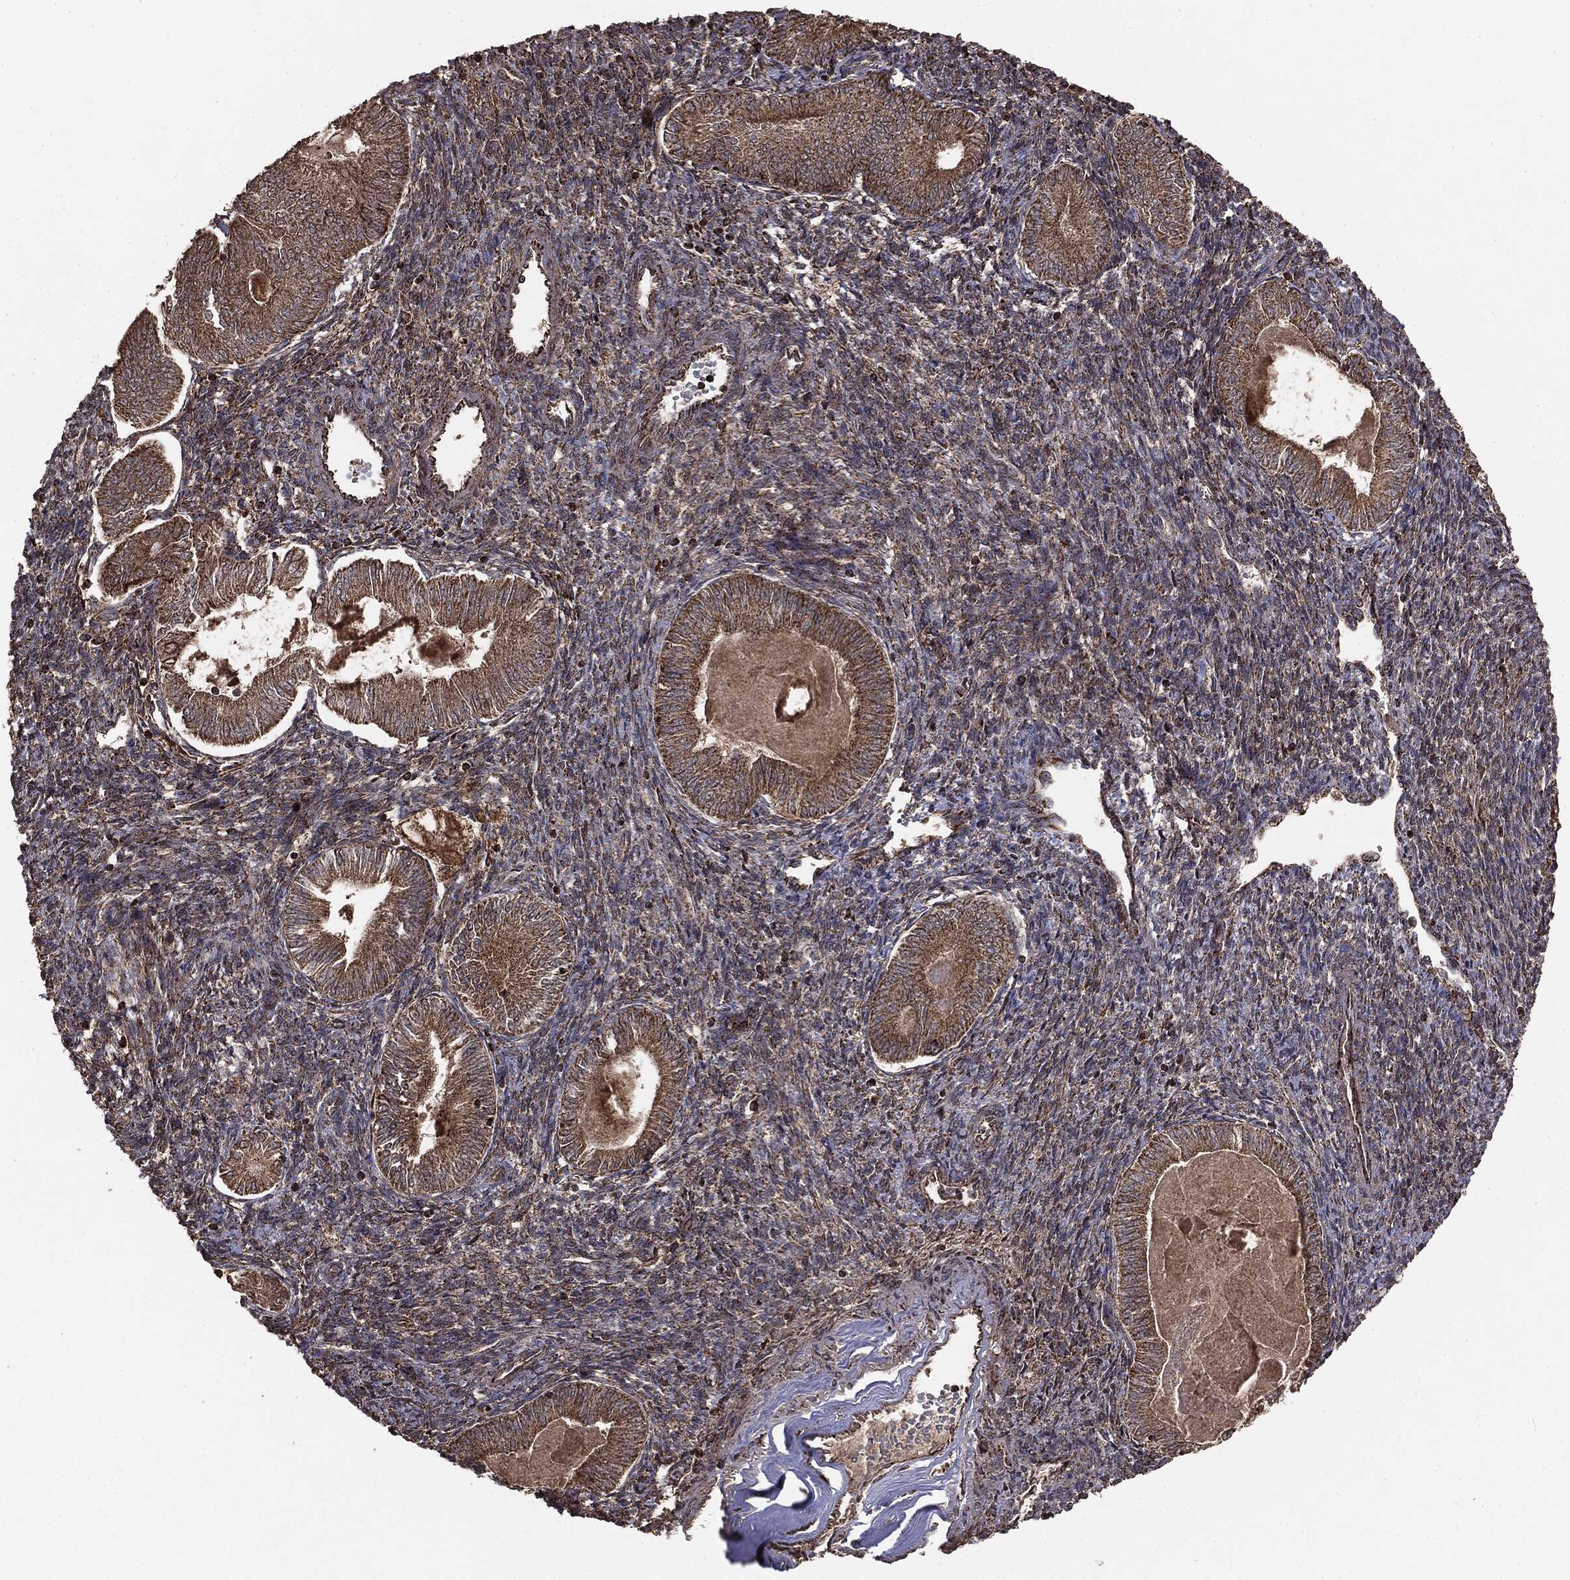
{"staining": {"intensity": "moderate", "quantity": ">75%", "location": "cytoplasmic/membranous"}, "tissue": "endometrial cancer", "cell_type": "Tumor cells", "image_type": "cancer", "snomed": [{"axis": "morphology", "description": "Carcinoma, NOS"}, {"axis": "topography", "description": "Uterus"}], "caption": "Endometrial cancer (carcinoma) stained with a protein marker reveals moderate staining in tumor cells.", "gene": "MTOR", "patient": {"sex": "female", "age": 76}}